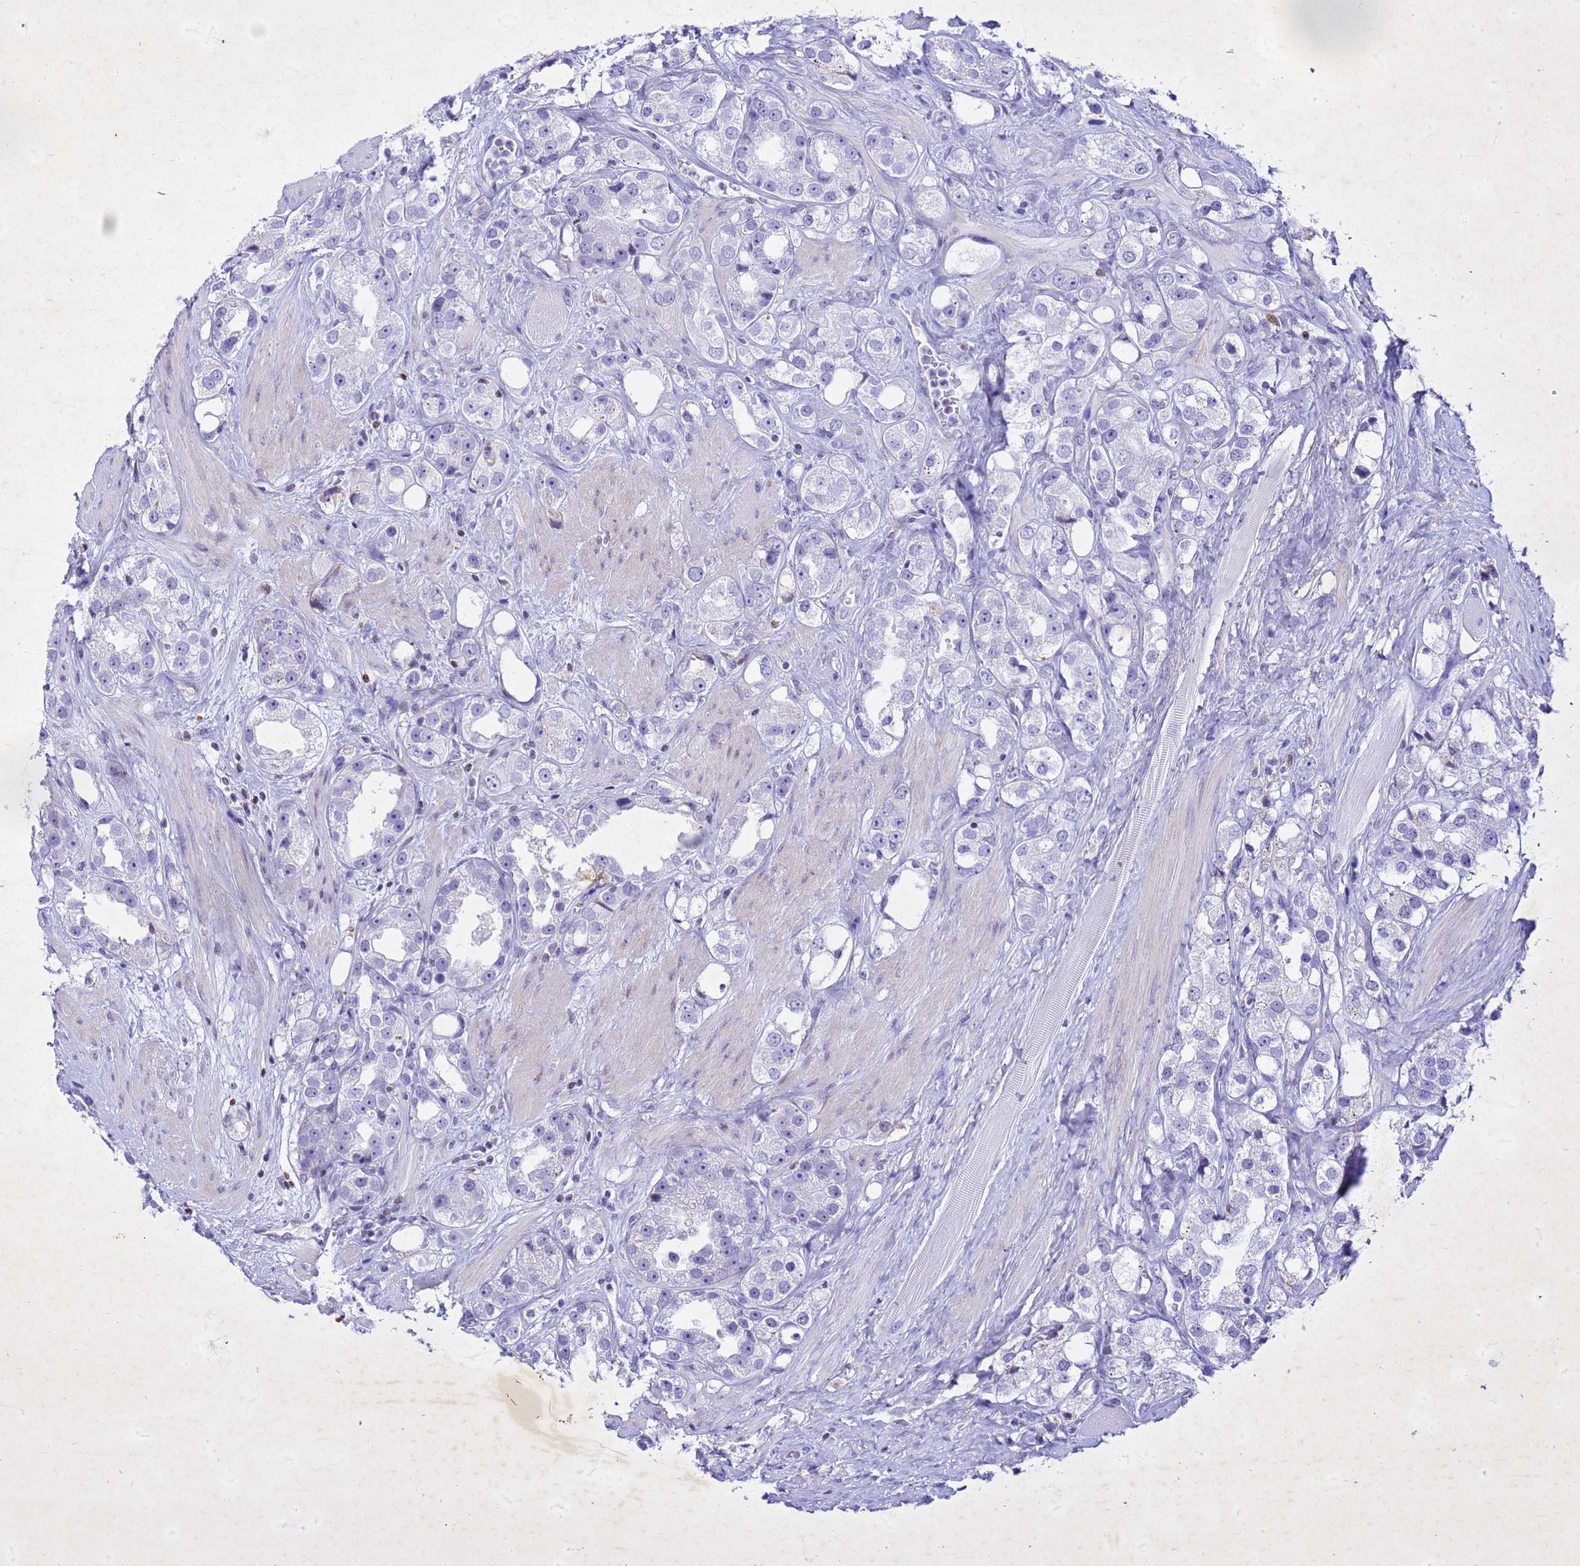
{"staining": {"intensity": "negative", "quantity": "none", "location": "none"}, "tissue": "prostate cancer", "cell_type": "Tumor cells", "image_type": "cancer", "snomed": [{"axis": "morphology", "description": "Adenocarcinoma, NOS"}, {"axis": "topography", "description": "Prostate"}], "caption": "DAB immunohistochemical staining of human prostate cancer (adenocarcinoma) exhibits no significant expression in tumor cells.", "gene": "COPS9", "patient": {"sex": "male", "age": 79}}